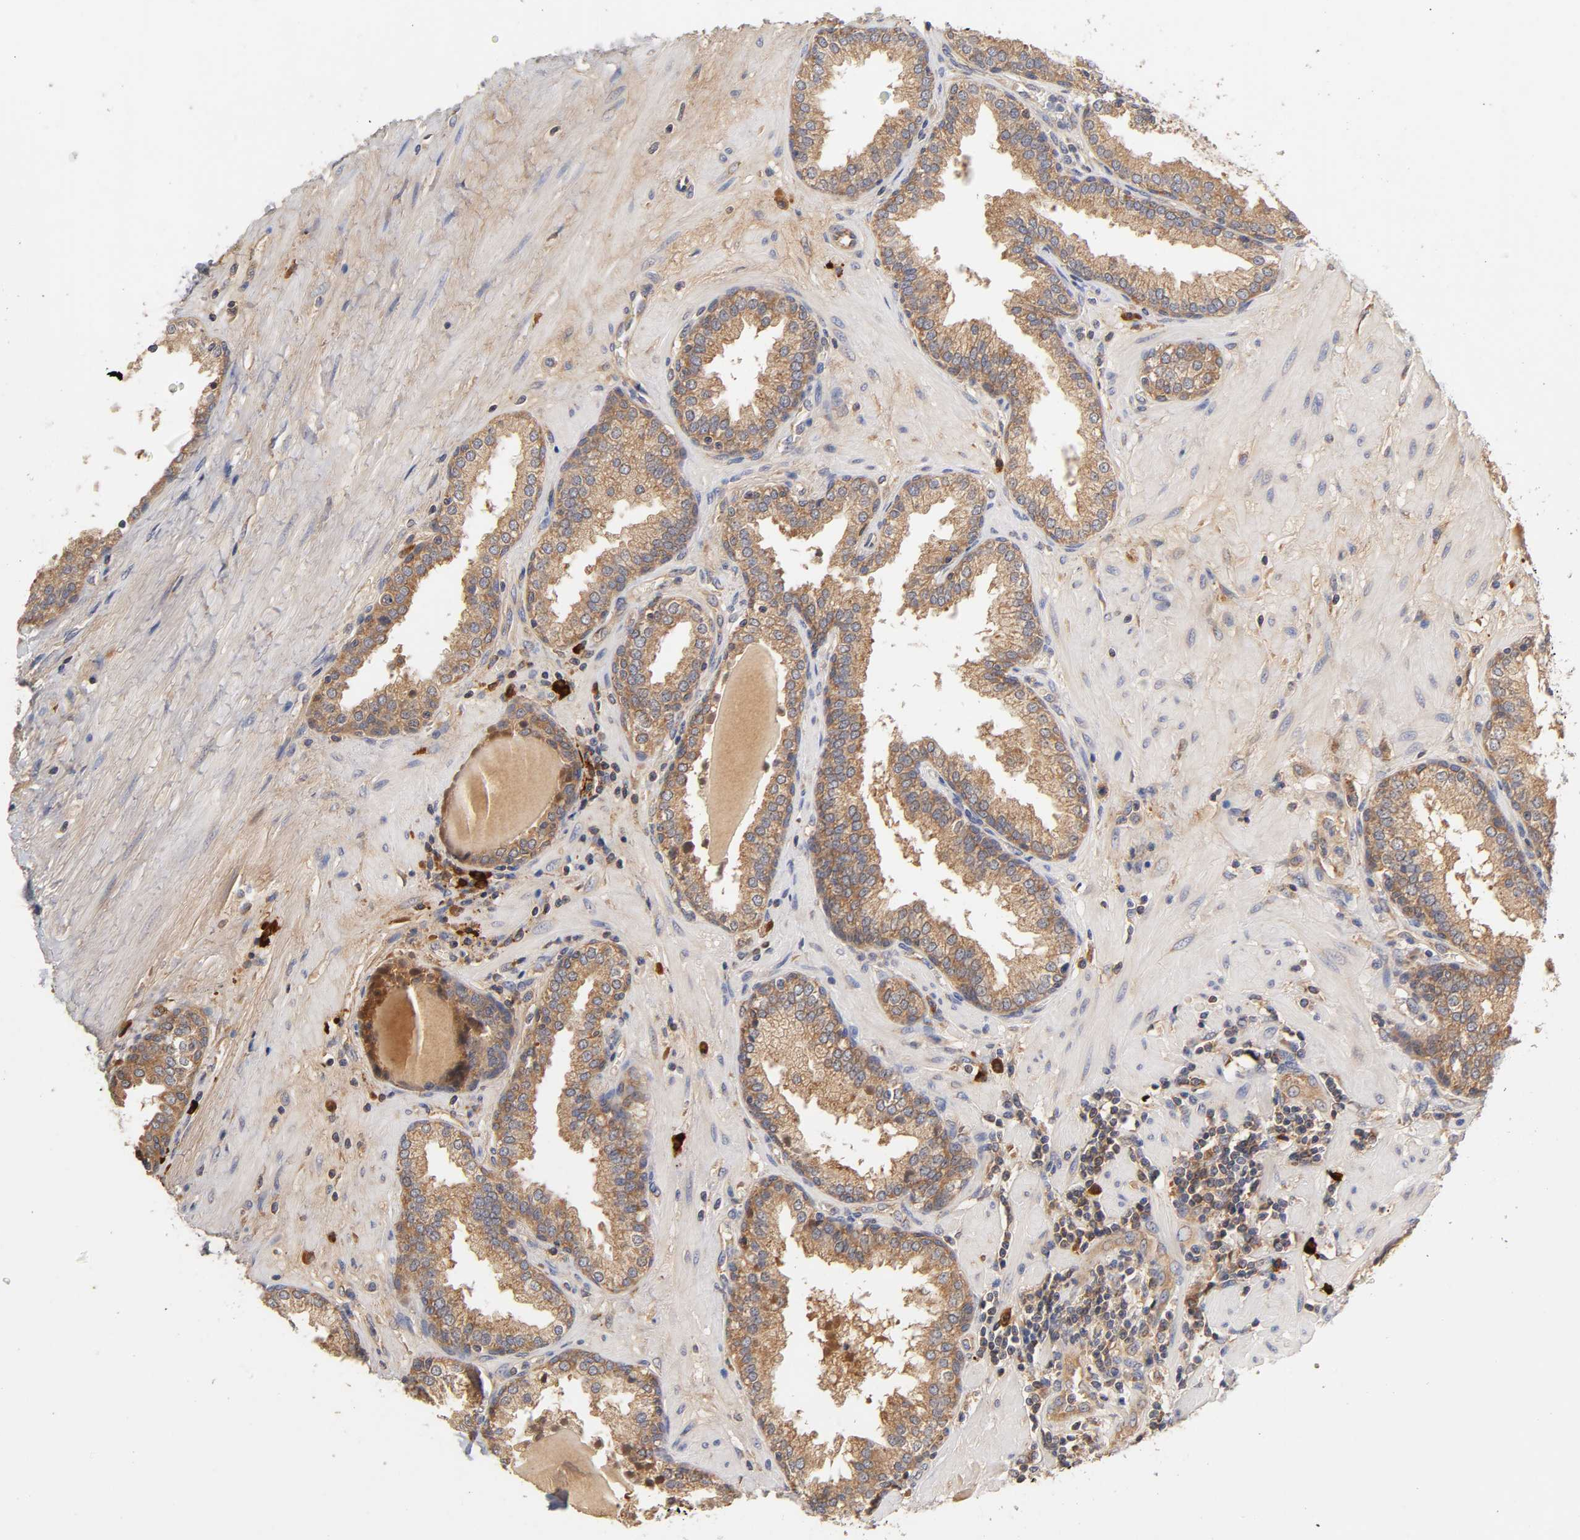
{"staining": {"intensity": "moderate", "quantity": ">75%", "location": "cytoplasmic/membranous"}, "tissue": "prostate", "cell_type": "Glandular cells", "image_type": "normal", "snomed": [{"axis": "morphology", "description": "Normal tissue, NOS"}, {"axis": "topography", "description": "Prostate"}], "caption": "Protein expression analysis of benign human prostate reveals moderate cytoplasmic/membranous positivity in approximately >75% of glandular cells. The protein is stained brown, and the nuclei are stained in blue (DAB IHC with brightfield microscopy, high magnification).", "gene": "RPS29", "patient": {"sex": "male", "age": 51}}